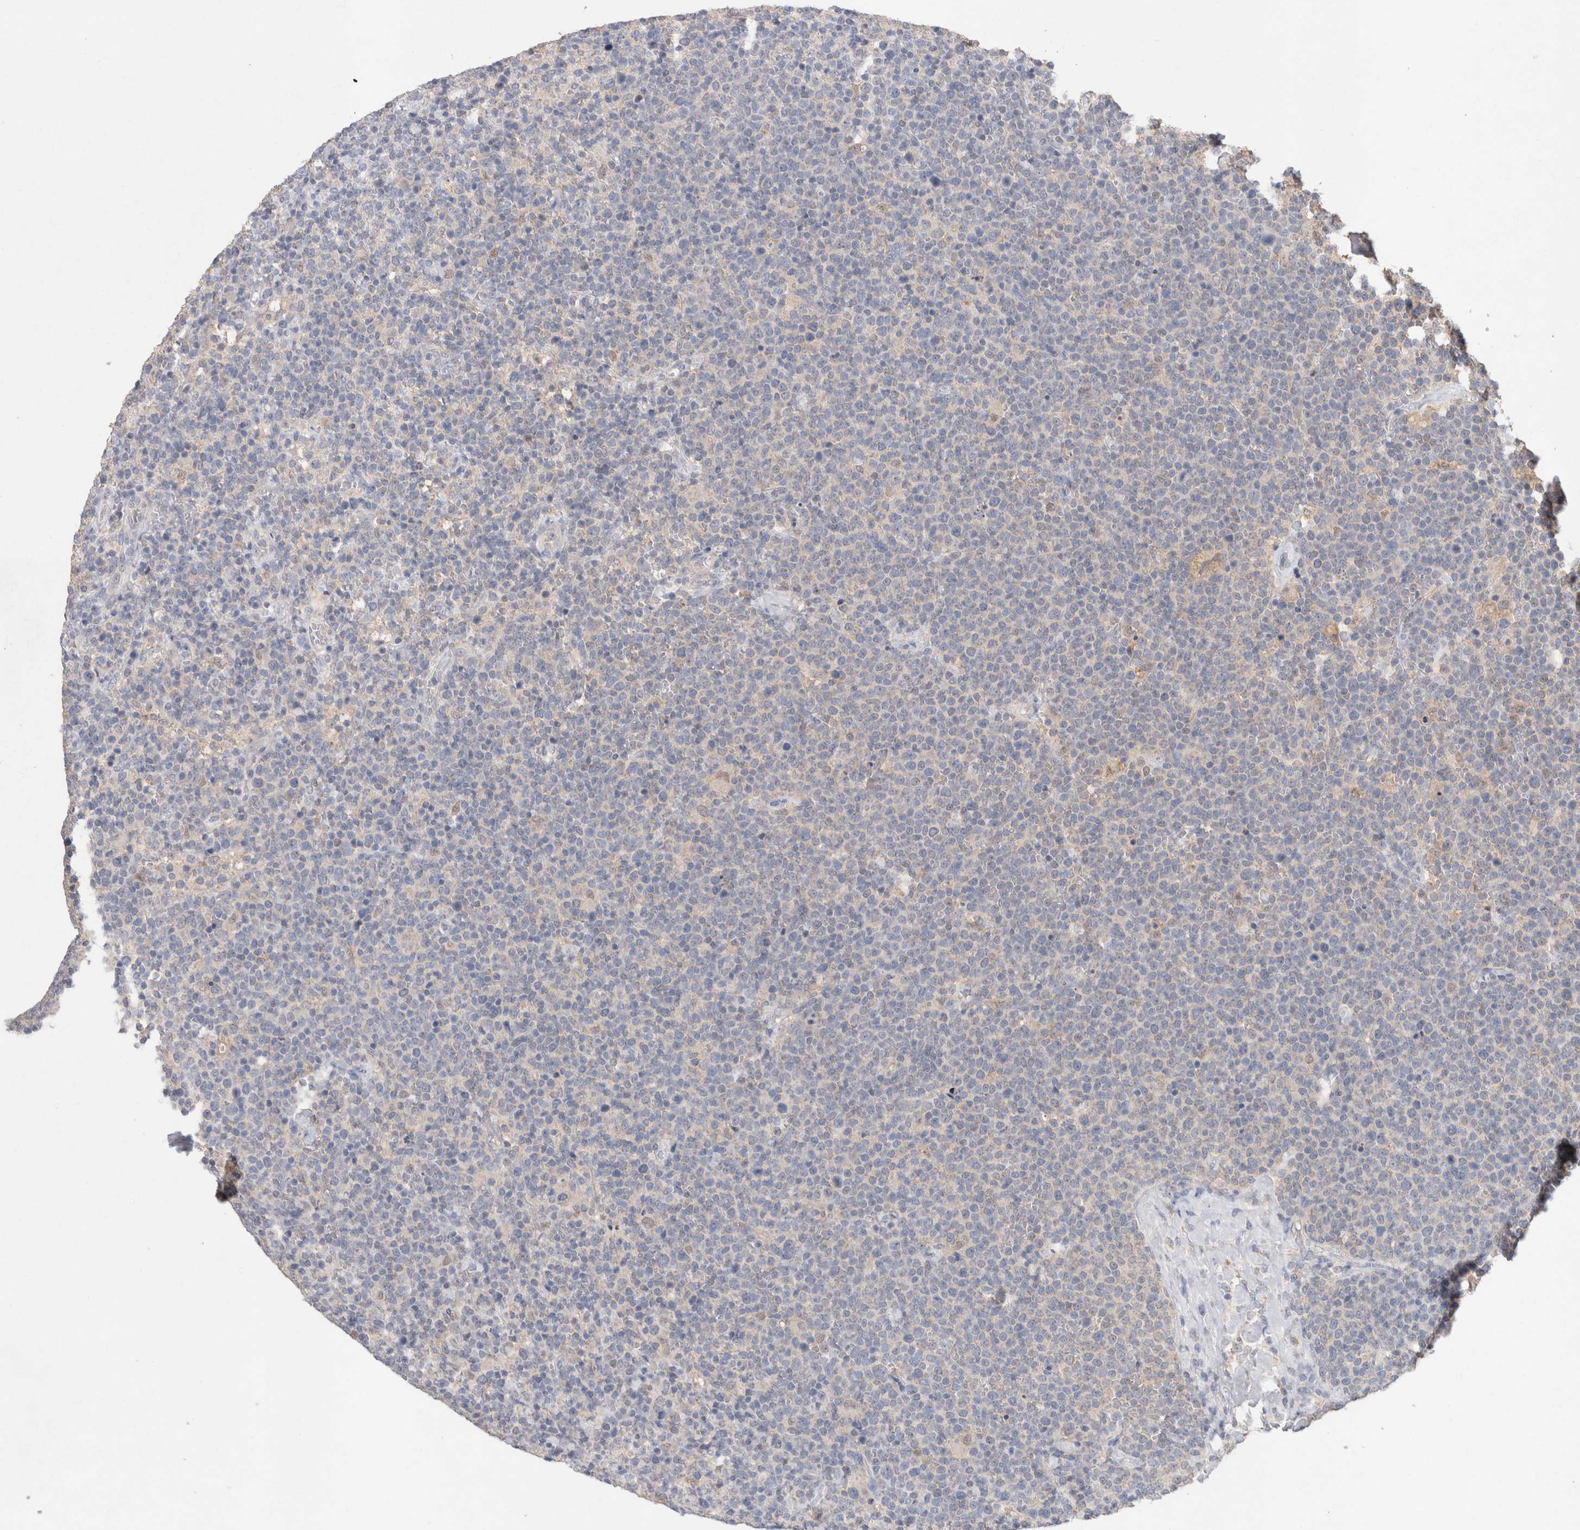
{"staining": {"intensity": "negative", "quantity": "none", "location": "none"}, "tissue": "lymphoma", "cell_type": "Tumor cells", "image_type": "cancer", "snomed": [{"axis": "morphology", "description": "Malignant lymphoma, non-Hodgkin's type, High grade"}, {"axis": "topography", "description": "Lymph node"}], "caption": "Immunohistochemical staining of human malignant lymphoma, non-Hodgkin's type (high-grade) shows no significant positivity in tumor cells.", "gene": "RAB14", "patient": {"sex": "male", "age": 61}}